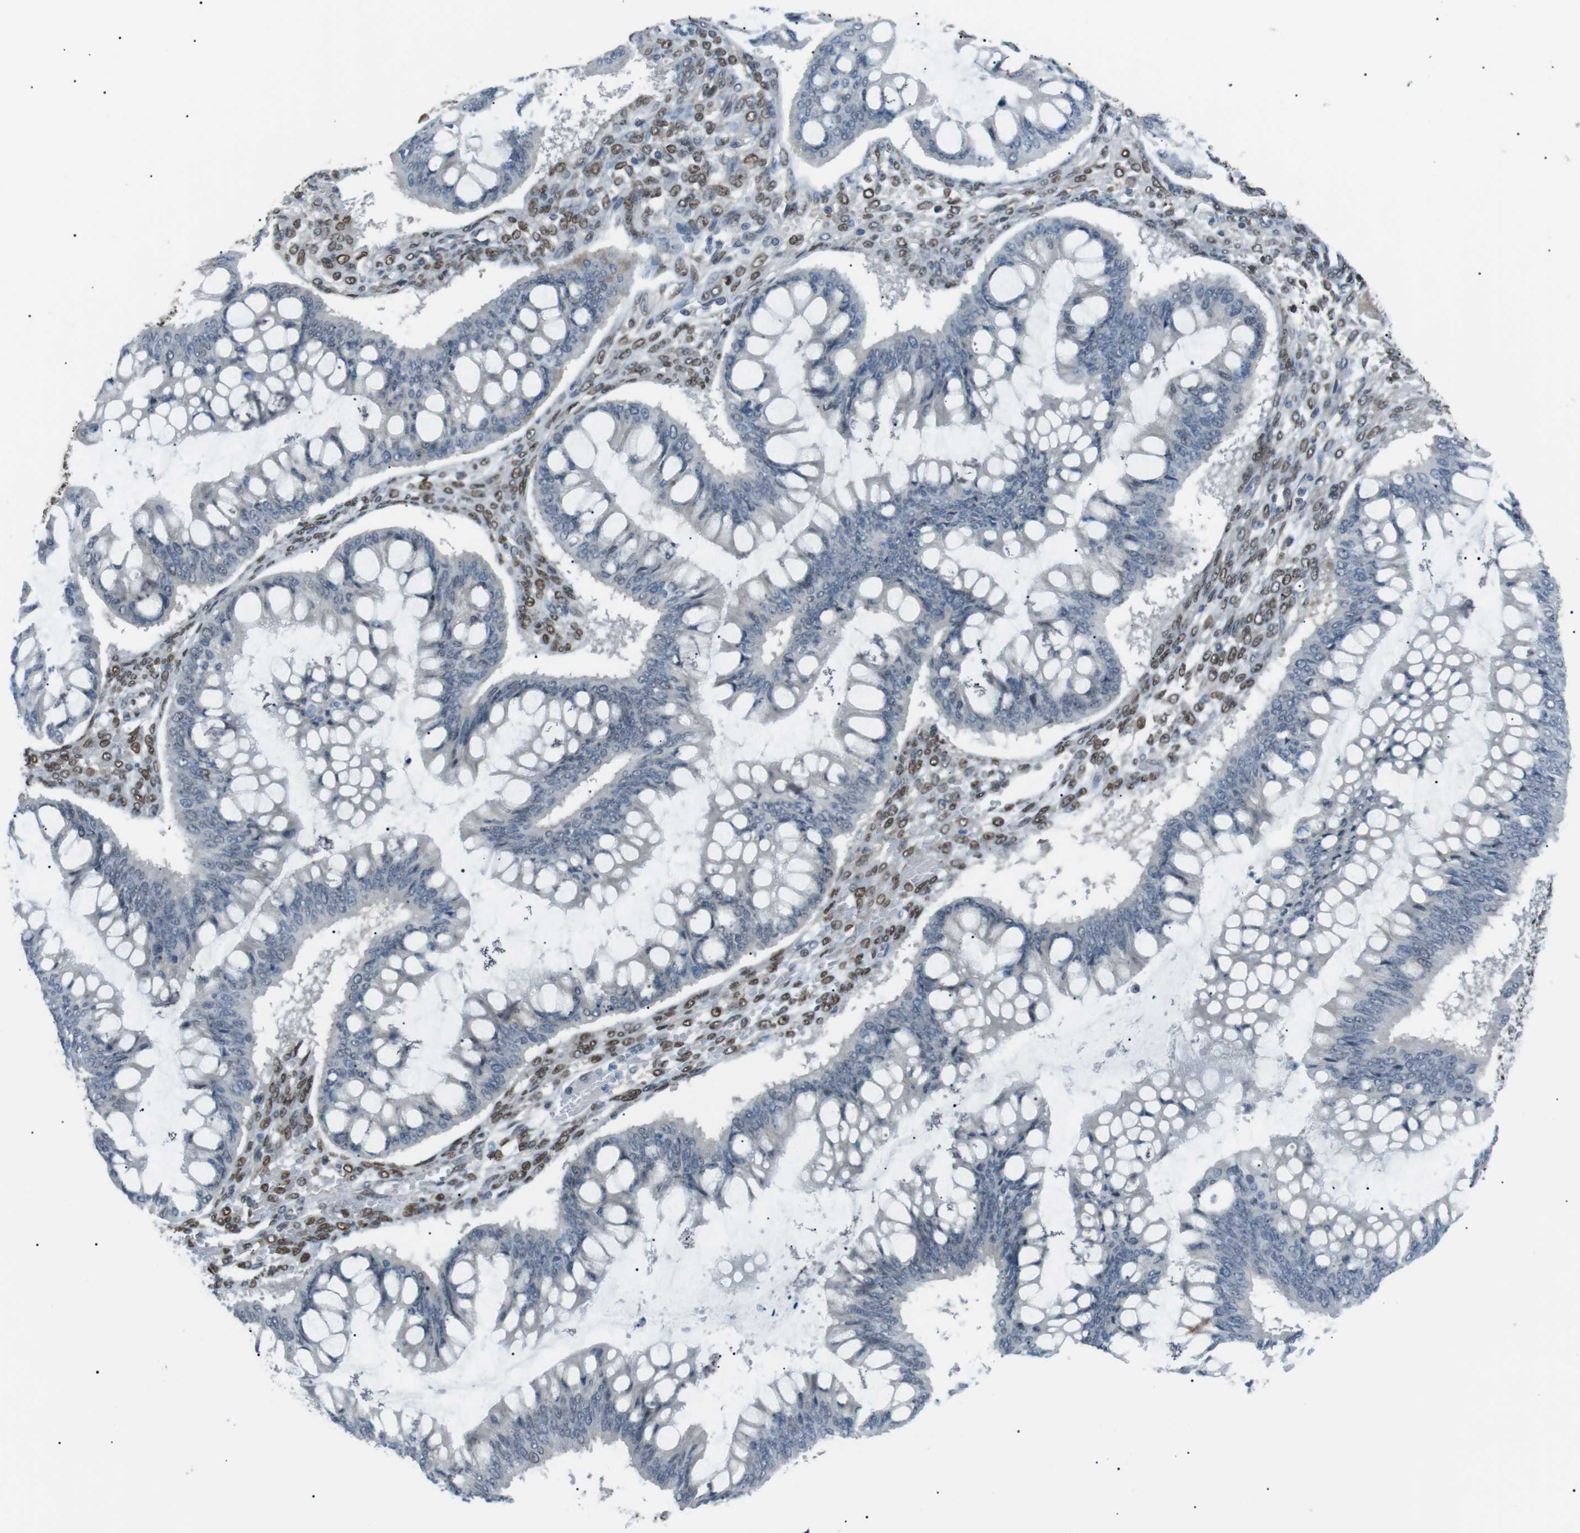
{"staining": {"intensity": "negative", "quantity": "none", "location": "none"}, "tissue": "ovarian cancer", "cell_type": "Tumor cells", "image_type": "cancer", "snomed": [{"axis": "morphology", "description": "Cystadenocarcinoma, mucinous, NOS"}, {"axis": "topography", "description": "Ovary"}], "caption": "Immunohistochemistry (IHC) image of neoplastic tissue: mucinous cystadenocarcinoma (ovarian) stained with DAB (3,3'-diaminobenzidine) displays no significant protein positivity in tumor cells.", "gene": "SRPK2", "patient": {"sex": "female", "age": 73}}